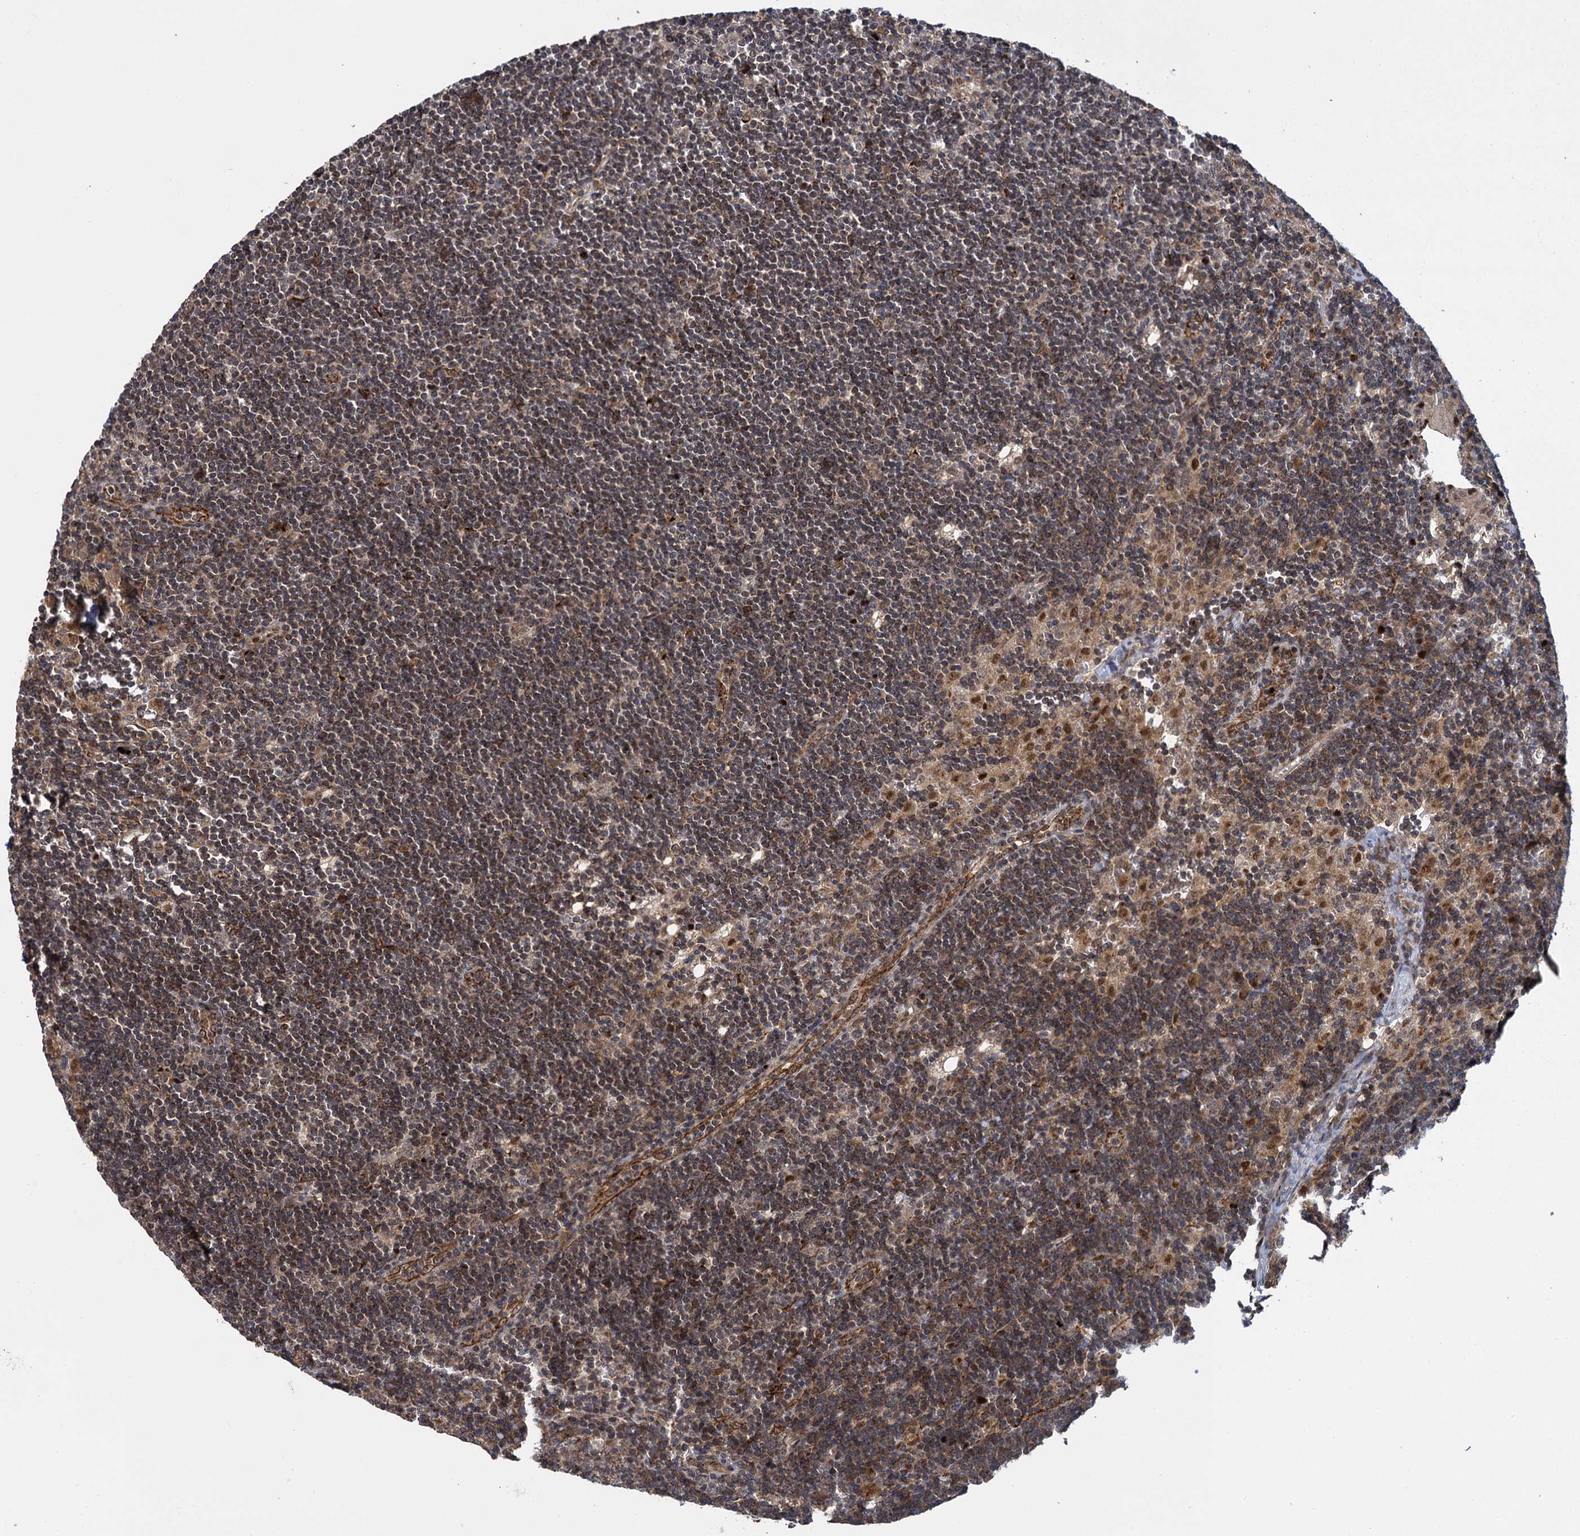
{"staining": {"intensity": "moderate", "quantity": "<25%", "location": "cytoplasmic/membranous,nuclear"}, "tissue": "lymph node", "cell_type": "Germinal center cells", "image_type": "normal", "snomed": [{"axis": "morphology", "description": "Normal tissue, NOS"}, {"axis": "topography", "description": "Lymph node"}], "caption": "DAB immunohistochemical staining of unremarkable lymph node shows moderate cytoplasmic/membranous,nuclear protein expression in about <25% of germinal center cells.", "gene": "GAL3ST4", "patient": {"sex": "male", "age": 24}}